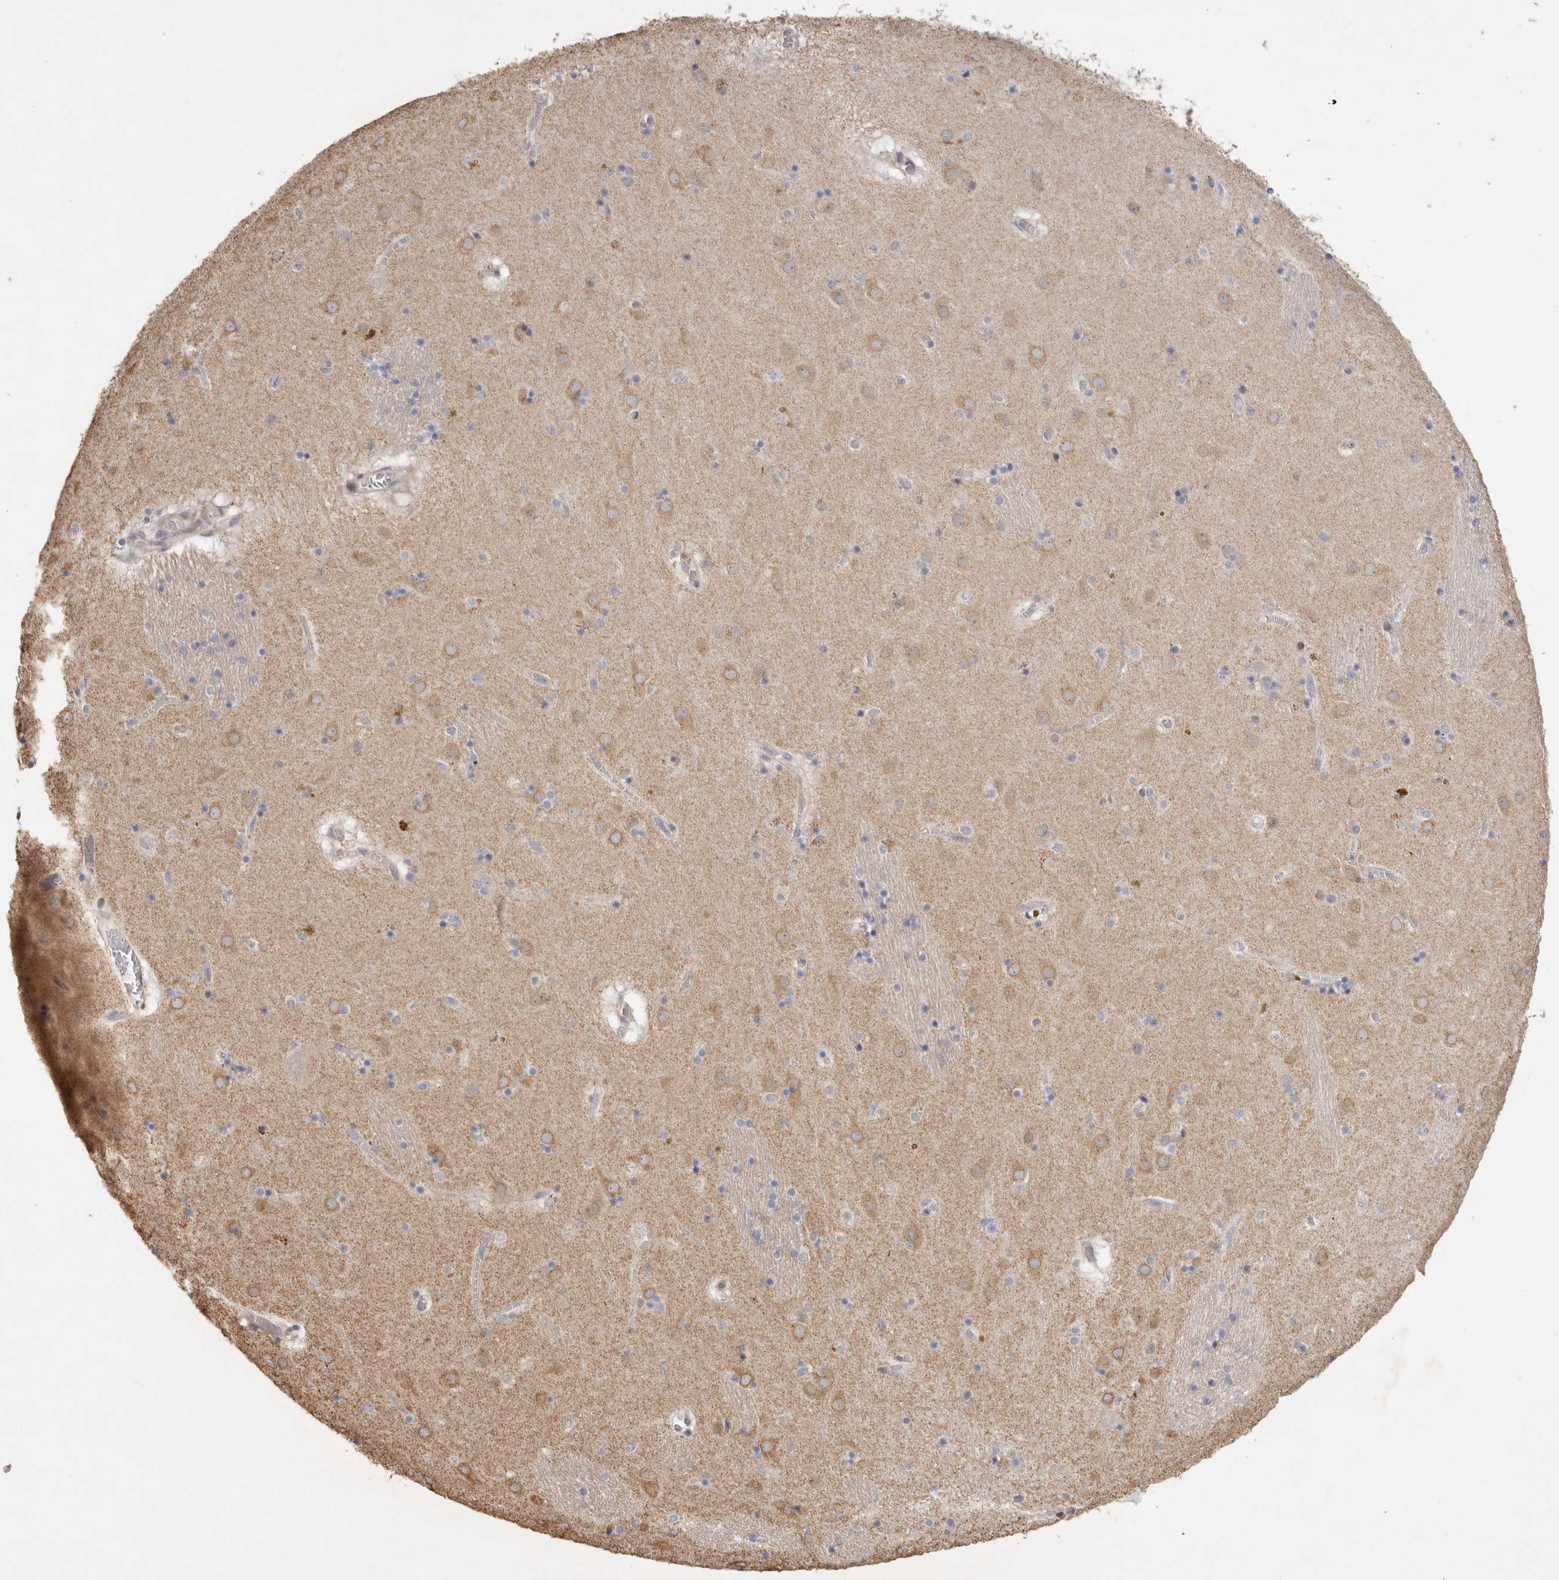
{"staining": {"intensity": "negative", "quantity": "none", "location": "none"}, "tissue": "caudate", "cell_type": "Glial cells", "image_type": "normal", "snomed": [{"axis": "morphology", "description": "Normal tissue, NOS"}, {"axis": "topography", "description": "Lateral ventricle wall"}], "caption": "This is a photomicrograph of immunohistochemistry (IHC) staining of unremarkable caudate, which shows no staining in glial cells.", "gene": "C8orf58", "patient": {"sex": "male", "age": 70}}